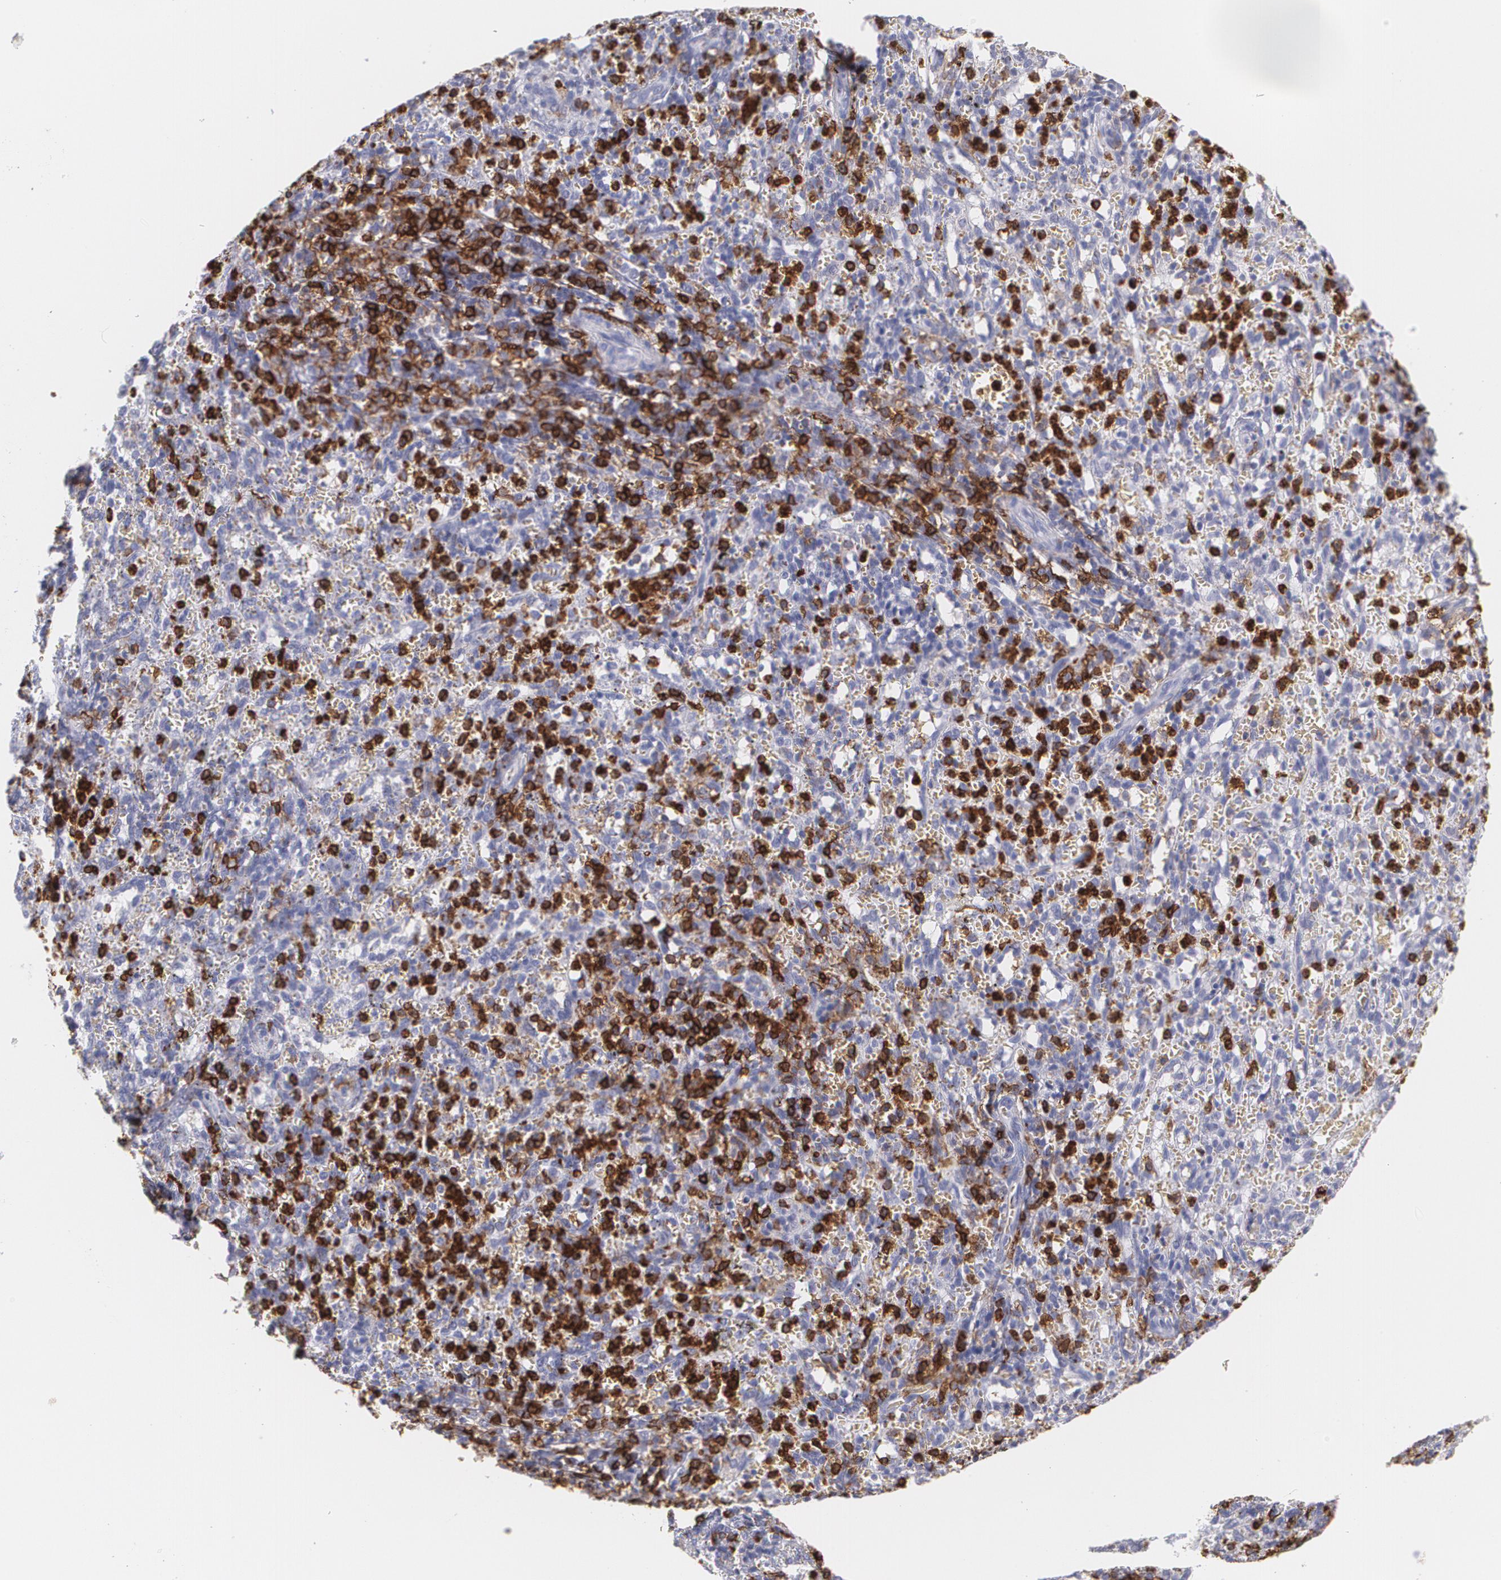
{"staining": {"intensity": "strong", "quantity": "25%-75%", "location": "nuclear"}, "tissue": "spleen", "cell_type": "Cells in red pulp", "image_type": "normal", "snomed": [{"axis": "morphology", "description": "Normal tissue, NOS"}, {"axis": "topography", "description": "Spleen"}], "caption": "IHC of benign spleen demonstrates high levels of strong nuclear staining in about 25%-75% of cells in red pulp. Using DAB (3,3'-diaminobenzidine) (brown) and hematoxylin (blue) stains, captured at high magnification using brightfield microscopy.", "gene": "PTPRC", "patient": {"sex": "female", "age": 10}}